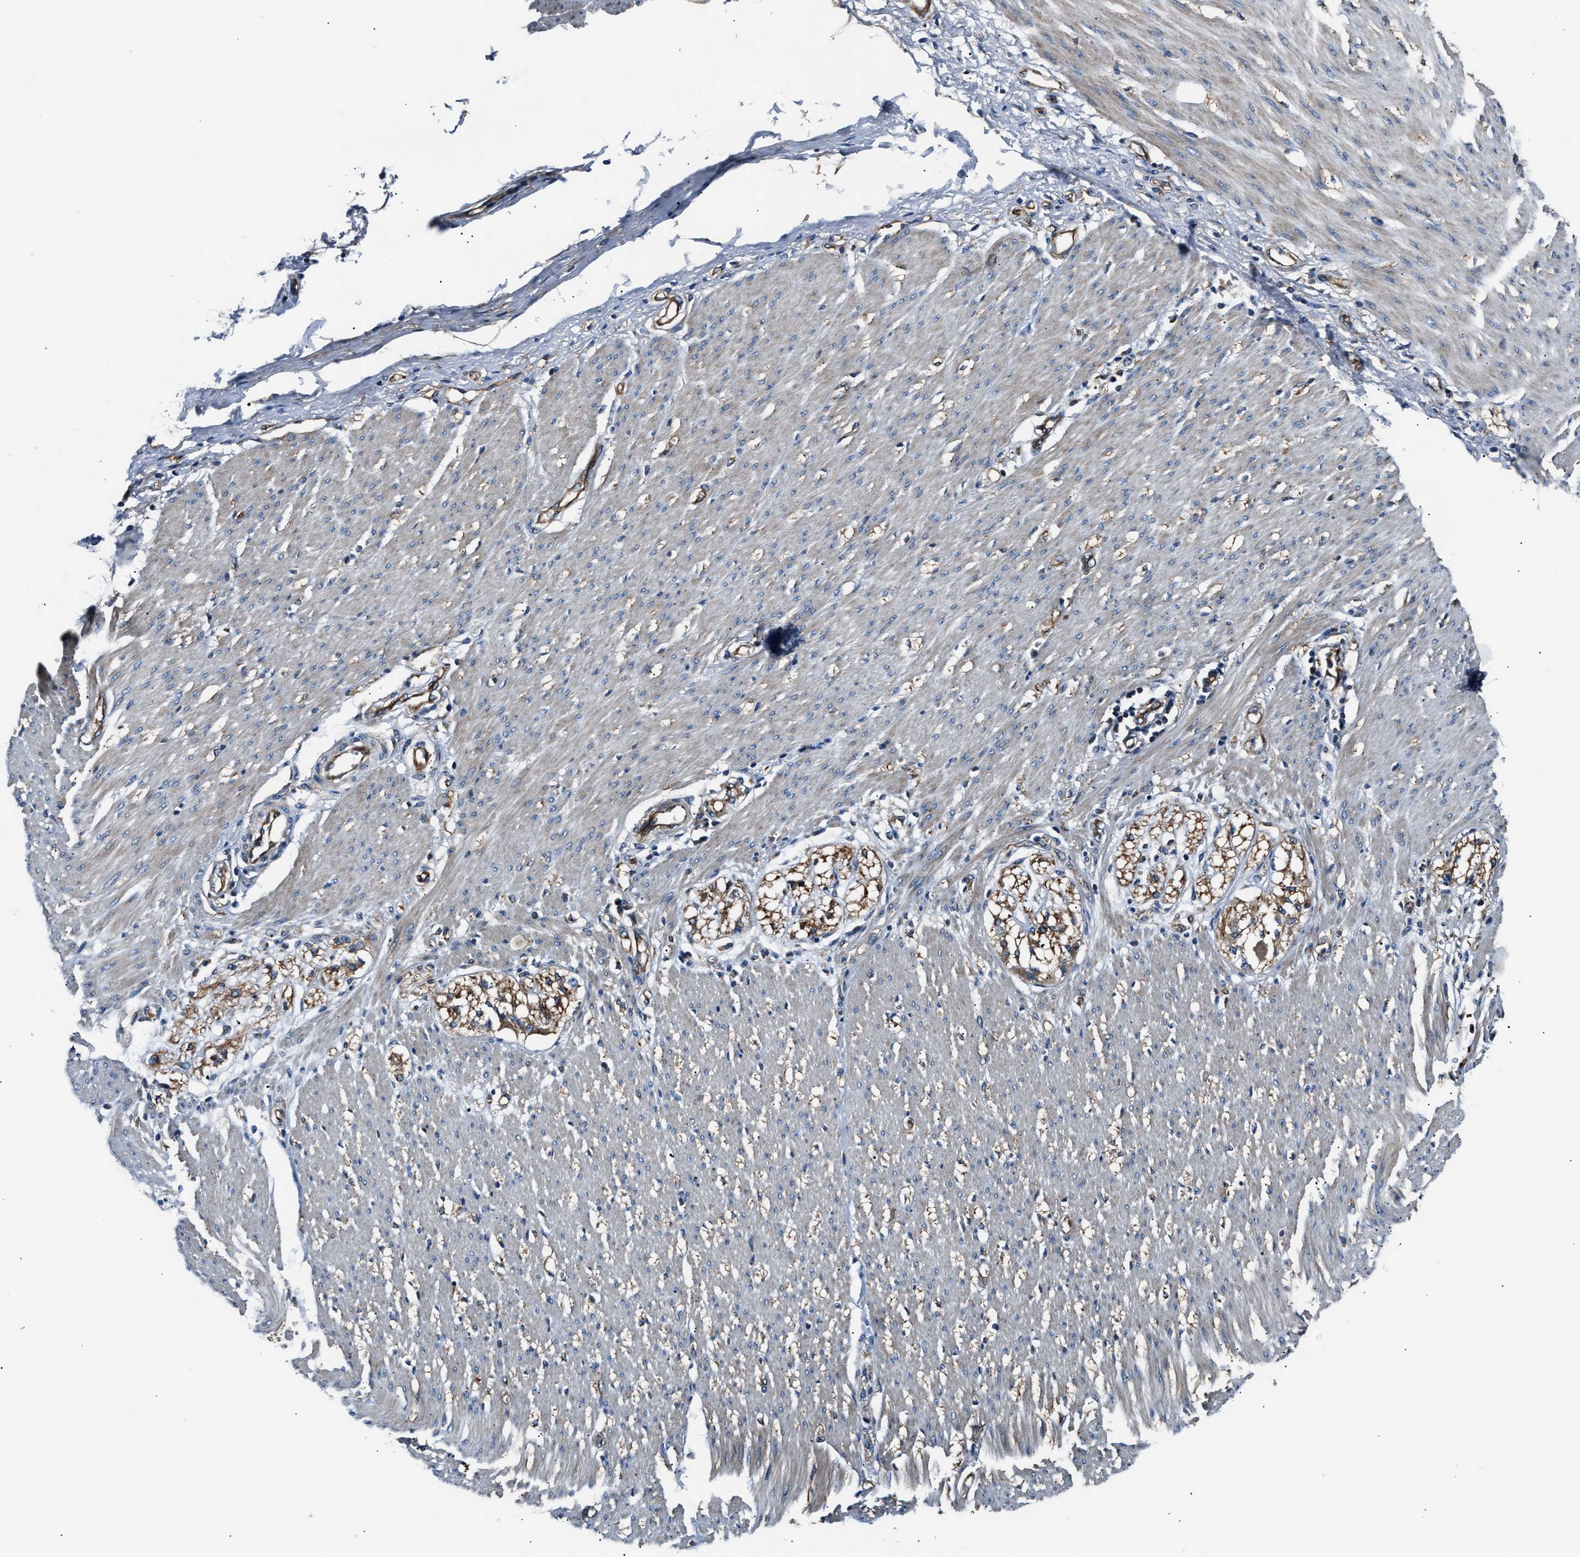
{"staining": {"intensity": "negative", "quantity": "none", "location": "none"}, "tissue": "adipose tissue", "cell_type": "Adipocytes", "image_type": "normal", "snomed": [{"axis": "morphology", "description": "Normal tissue, NOS"}, {"axis": "morphology", "description": "Adenocarcinoma, NOS"}, {"axis": "topography", "description": "Colon"}, {"axis": "topography", "description": "Peripheral nerve tissue"}], "caption": "Immunohistochemical staining of normal human adipose tissue exhibits no significant staining in adipocytes. (DAB (3,3'-diaminobenzidine) immunohistochemistry (IHC), high magnification).", "gene": "ENSG00000281039", "patient": {"sex": "male", "age": 14}}